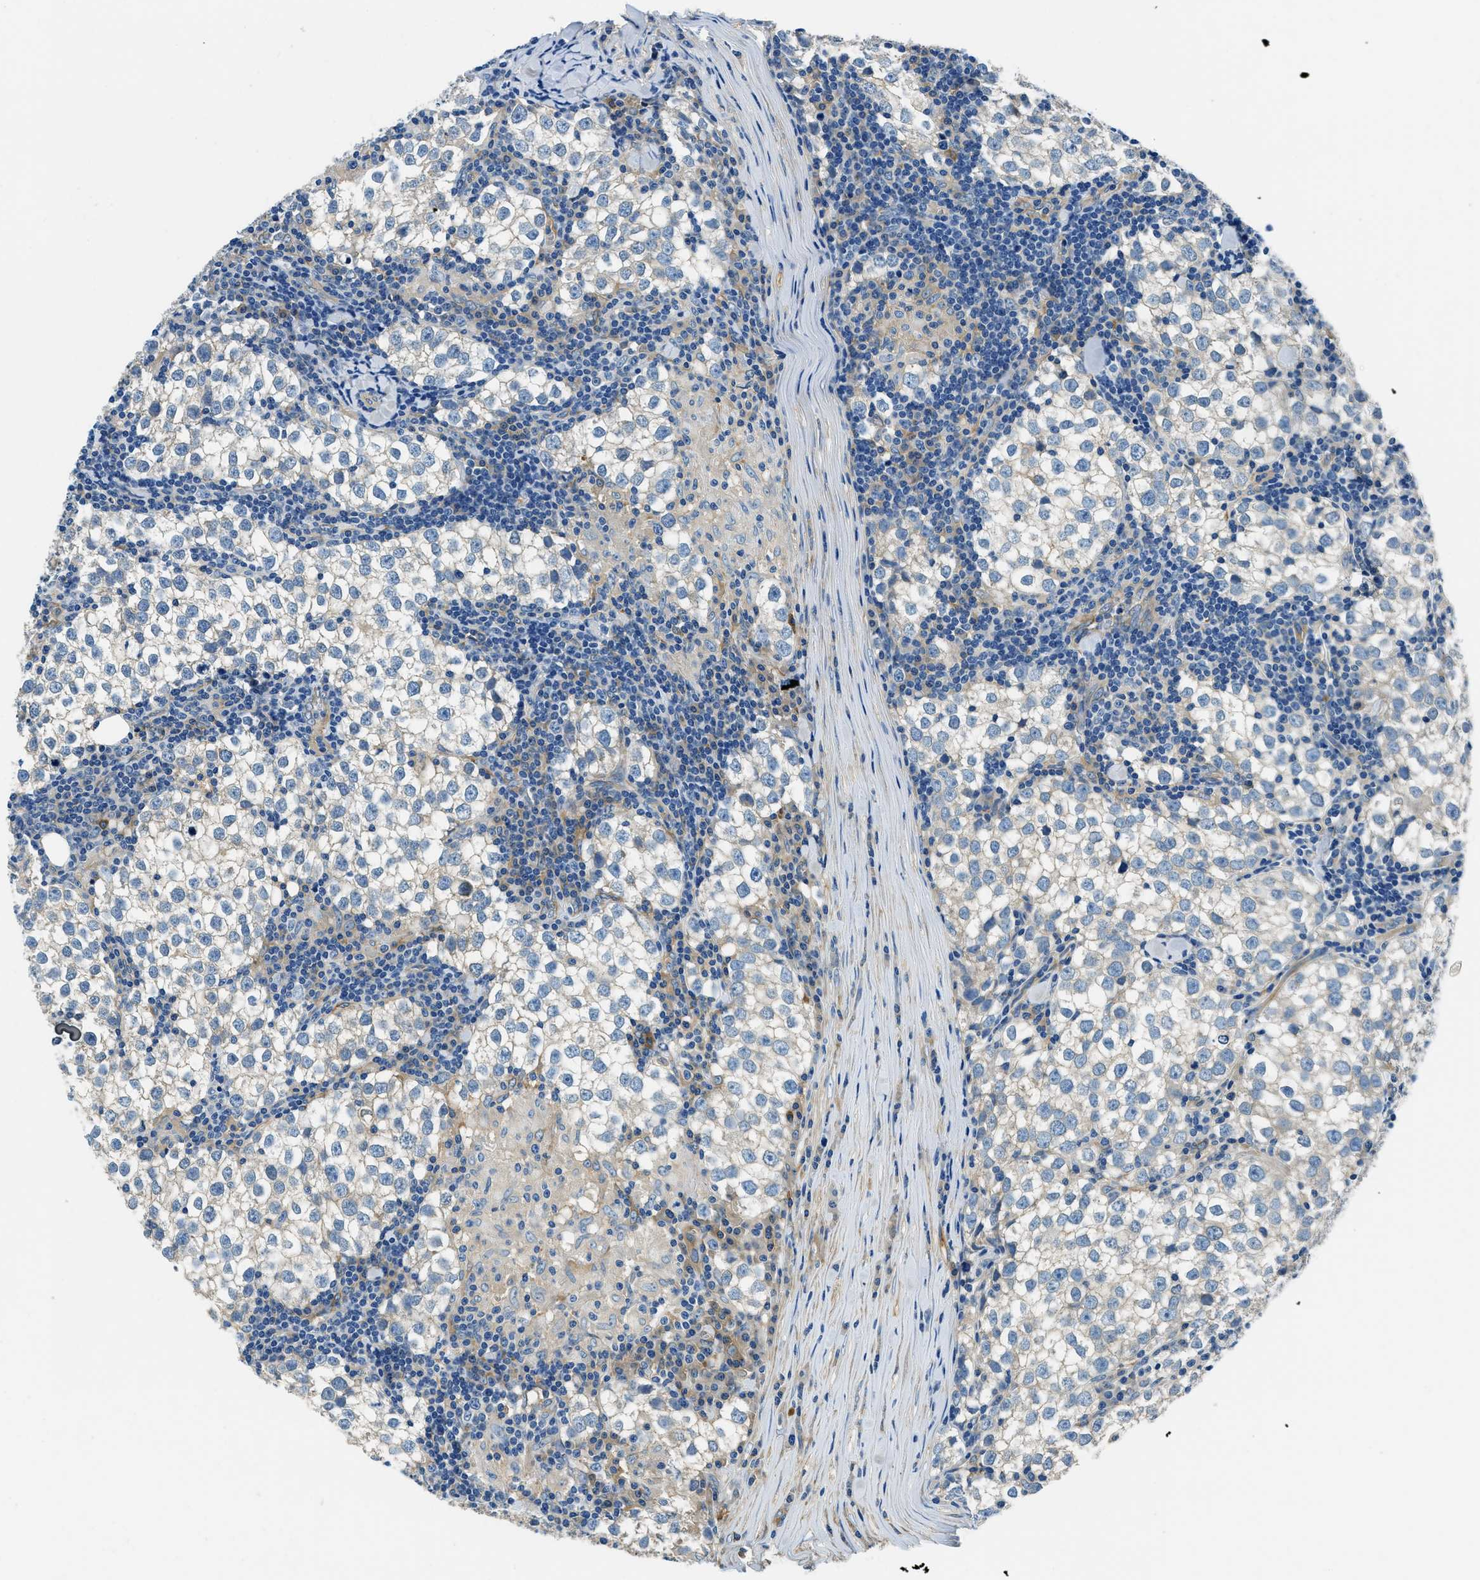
{"staining": {"intensity": "weak", "quantity": "<25%", "location": "cytoplasmic/membranous"}, "tissue": "testis cancer", "cell_type": "Tumor cells", "image_type": "cancer", "snomed": [{"axis": "morphology", "description": "Seminoma, NOS"}, {"axis": "morphology", "description": "Carcinoma, Embryonal, NOS"}, {"axis": "topography", "description": "Testis"}], "caption": "IHC of human testis cancer displays no positivity in tumor cells.", "gene": "TWF1", "patient": {"sex": "male", "age": 36}}